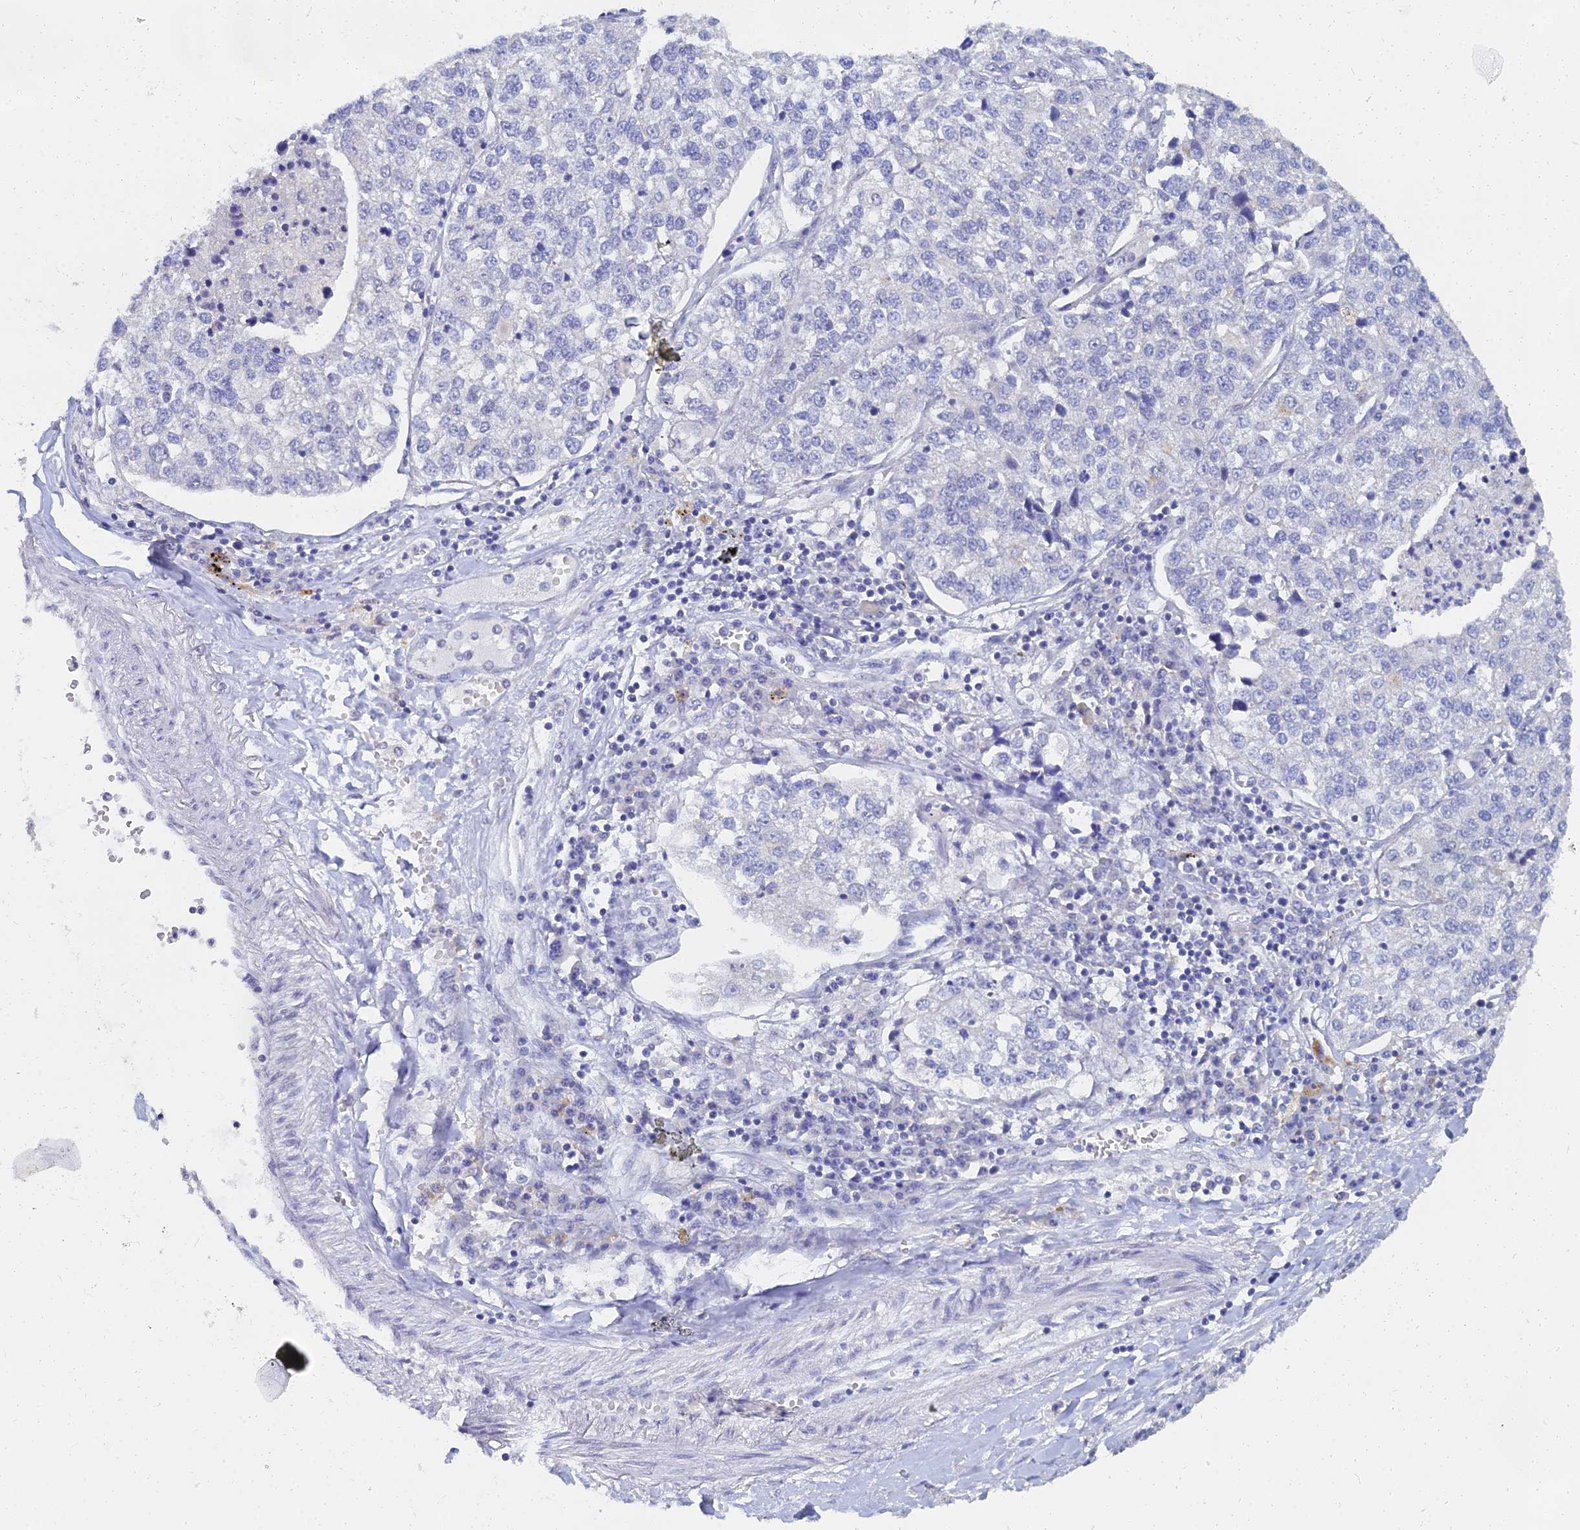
{"staining": {"intensity": "negative", "quantity": "none", "location": "none"}, "tissue": "lung cancer", "cell_type": "Tumor cells", "image_type": "cancer", "snomed": [{"axis": "morphology", "description": "Adenocarcinoma, NOS"}, {"axis": "topography", "description": "Lung"}], "caption": "Immunohistochemistry of lung adenocarcinoma reveals no expression in tumor cells. (Immunohistochemistry, brightfield microscopy, high magnification).", "gene": "NPY", "patient": {"sex": "male", "age": 49}}